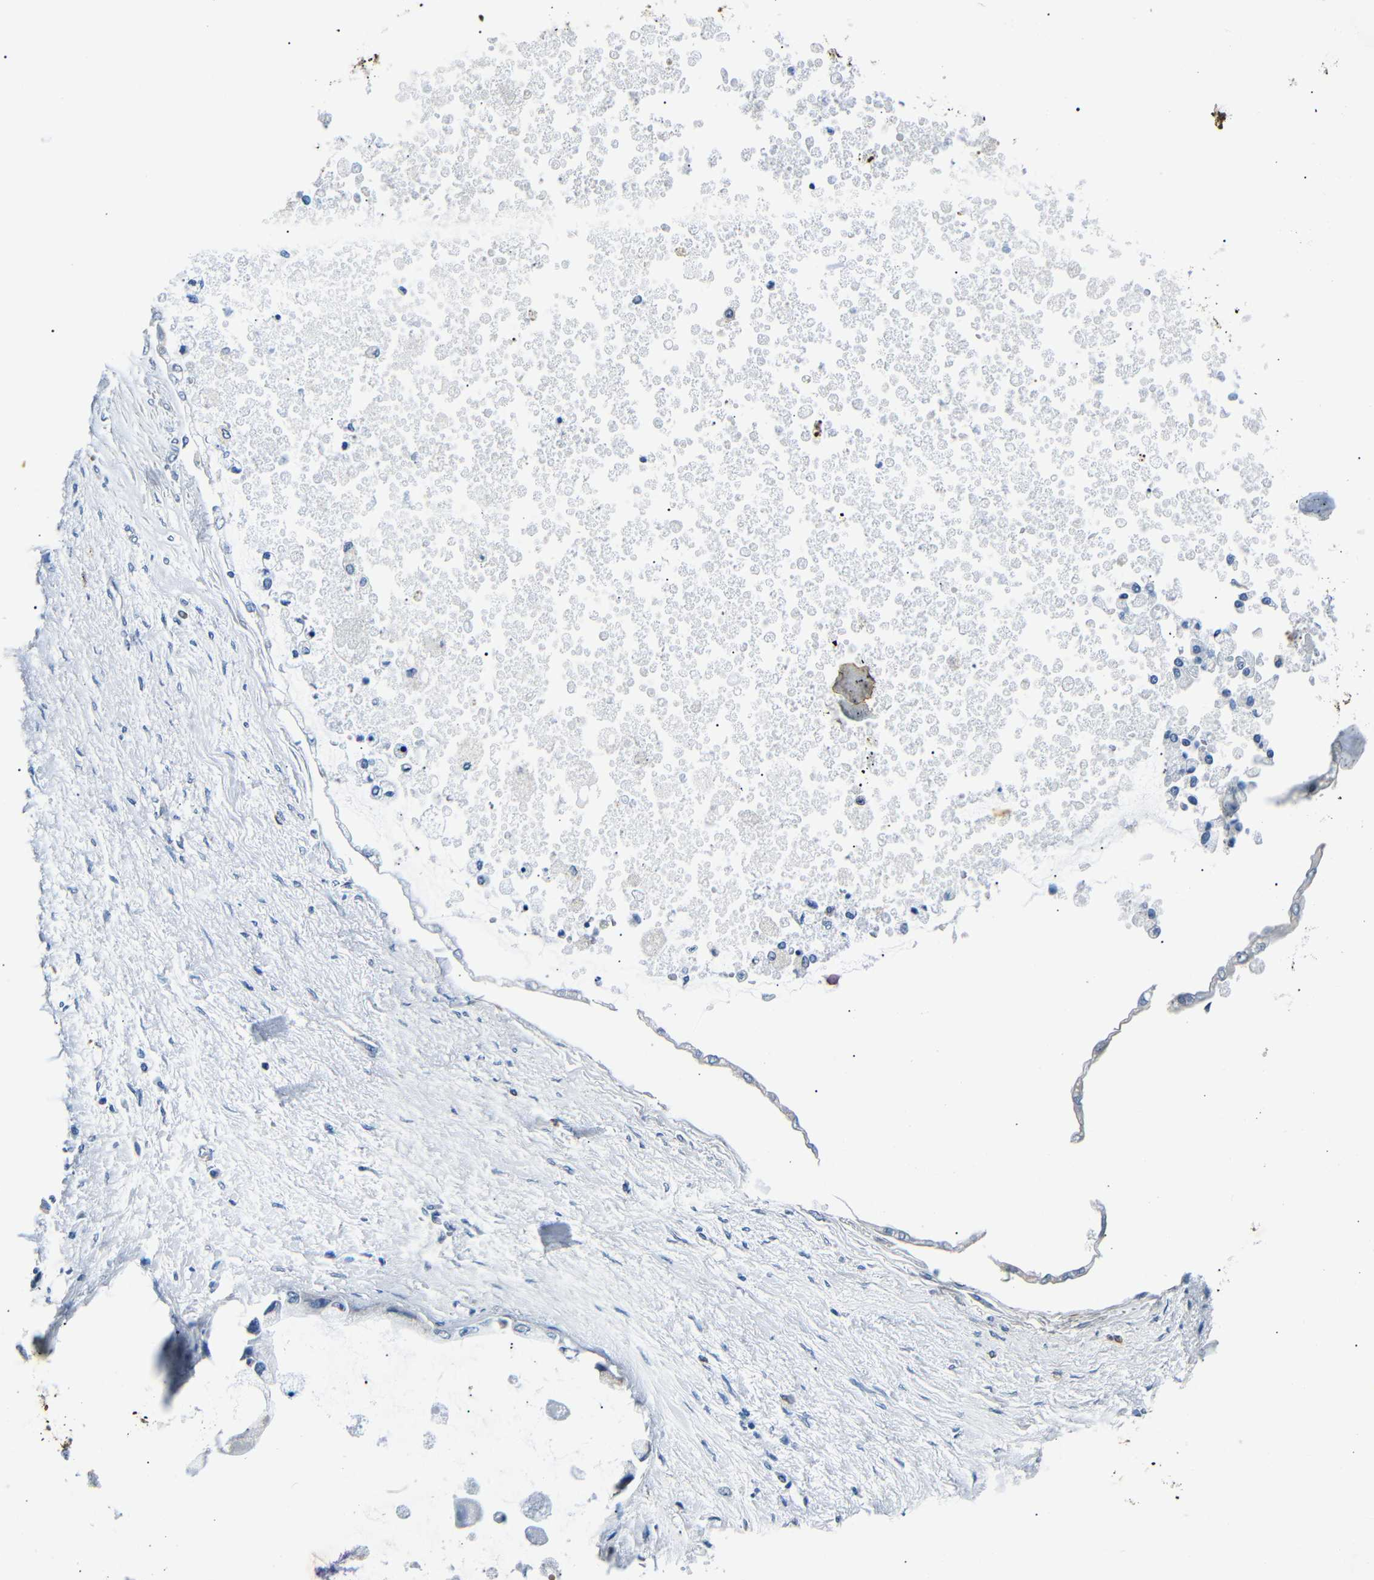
{"staining": {"intensity": "negative", "quantity": "none", "location": "none"}, "tissue": "liver cancer", "cell_type": "Tumor cells", "image_type": "cancer", "snomed": [{"axis": "morphology", "description": "Cholangiocarcinoma"}, {"axis": "topography", "description": "Liver"}], "caption": "Immunohistochemistry image of liver cancer stained for a protein (brown), which displays no positivity in tumor cells.", "gene": "TAFA1", "patient": {"sex": "male", "age": 50}}